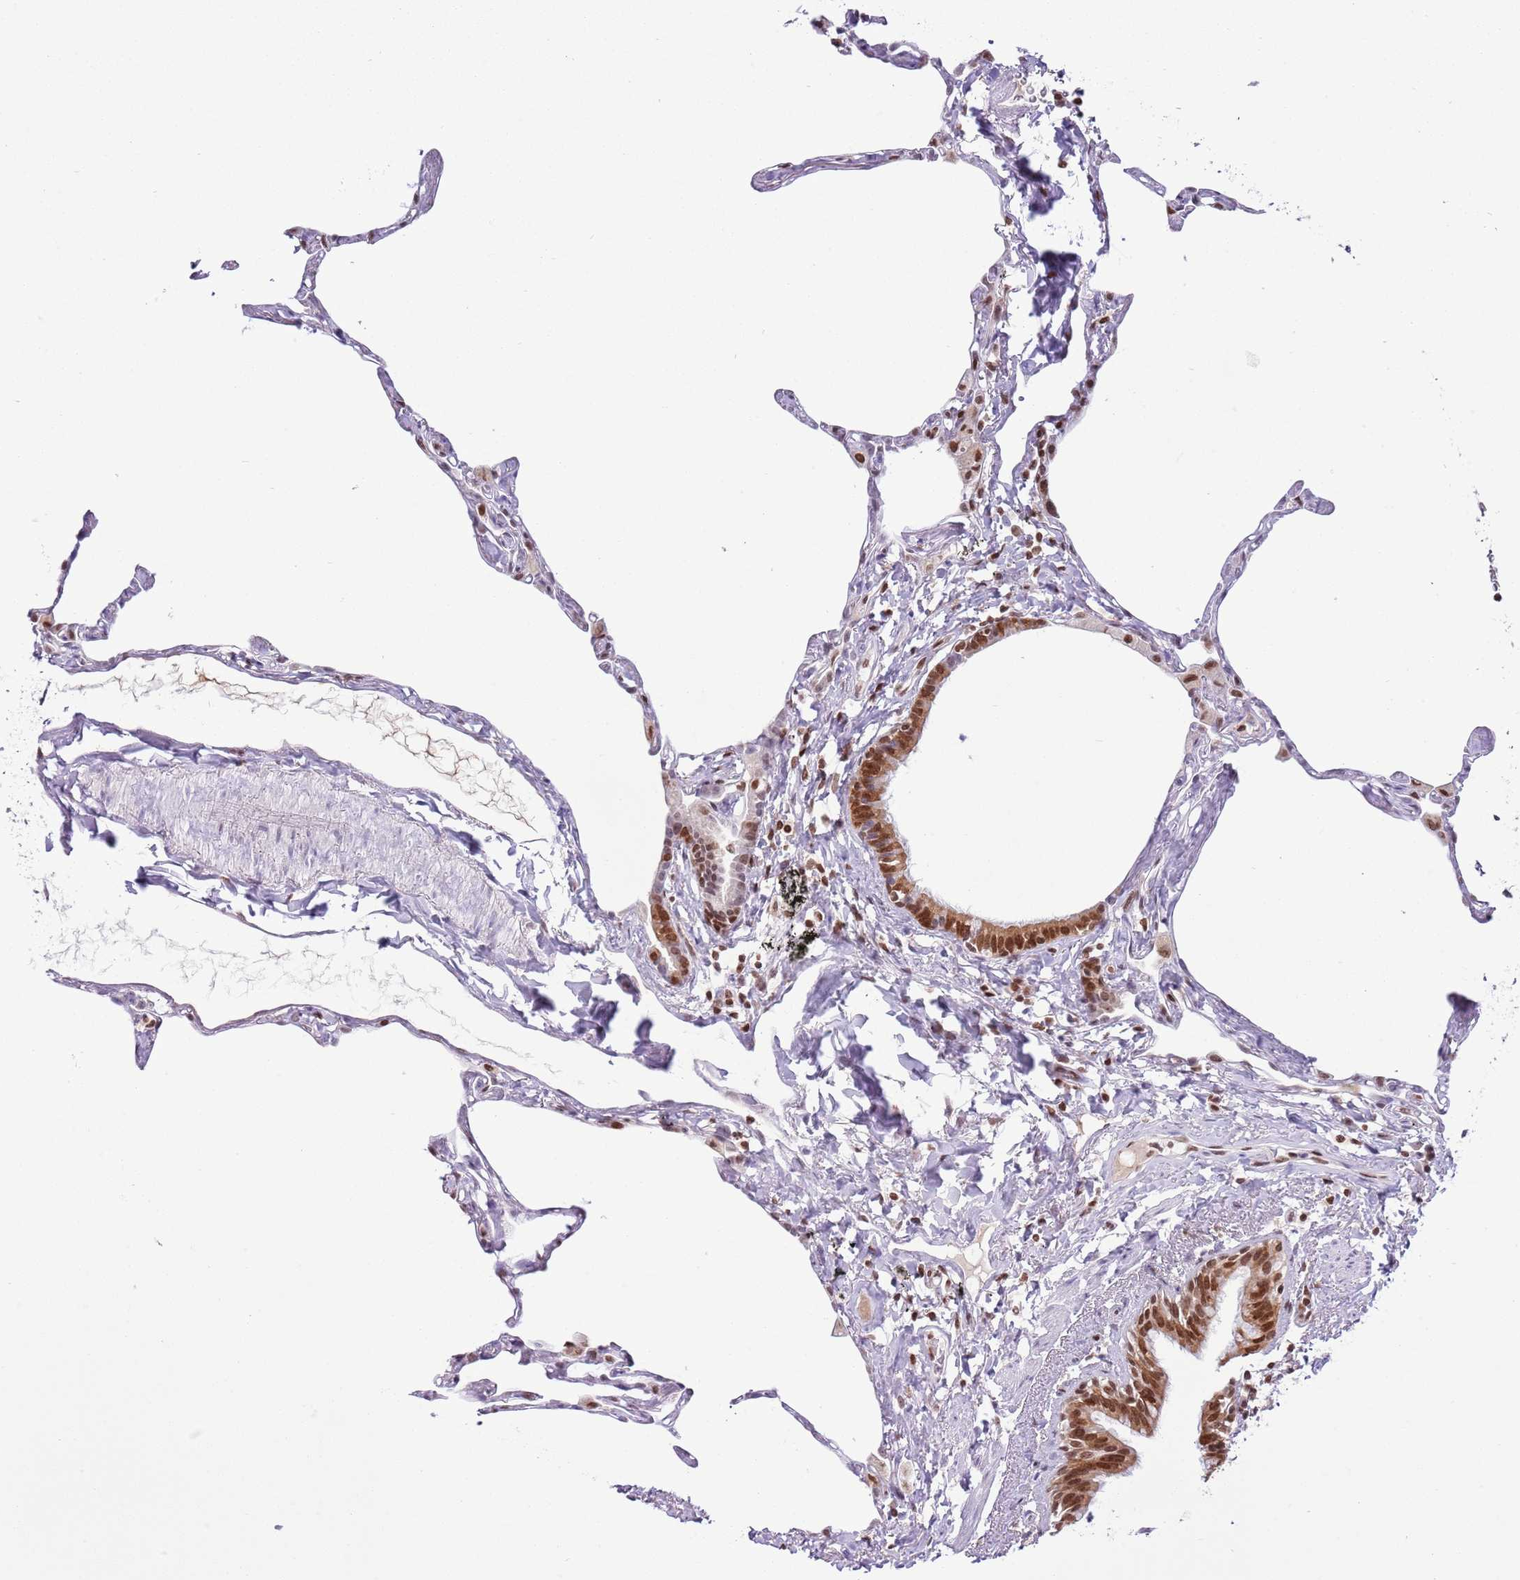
{"staining": {"intensity": "weak", "quantity": "25%-75%", "location": "nuclear"}, "tissue": "lung", "cell_type": "Alveolar cells", "image_type": "normal", "snomed": [{"axis": "morphology", "description": "Normal tissue, NOS"}, {"axis": "topography", "description": "Lung"}], "caption": "Immunohistochemical staining of unremarkable human lung demonstrates 25%-75% levels of weak nuclear protein staining in about 25%-75% of alveolar cells.", "gene": "SELENOH", "patient": {"sex": "male", "age": 65}}